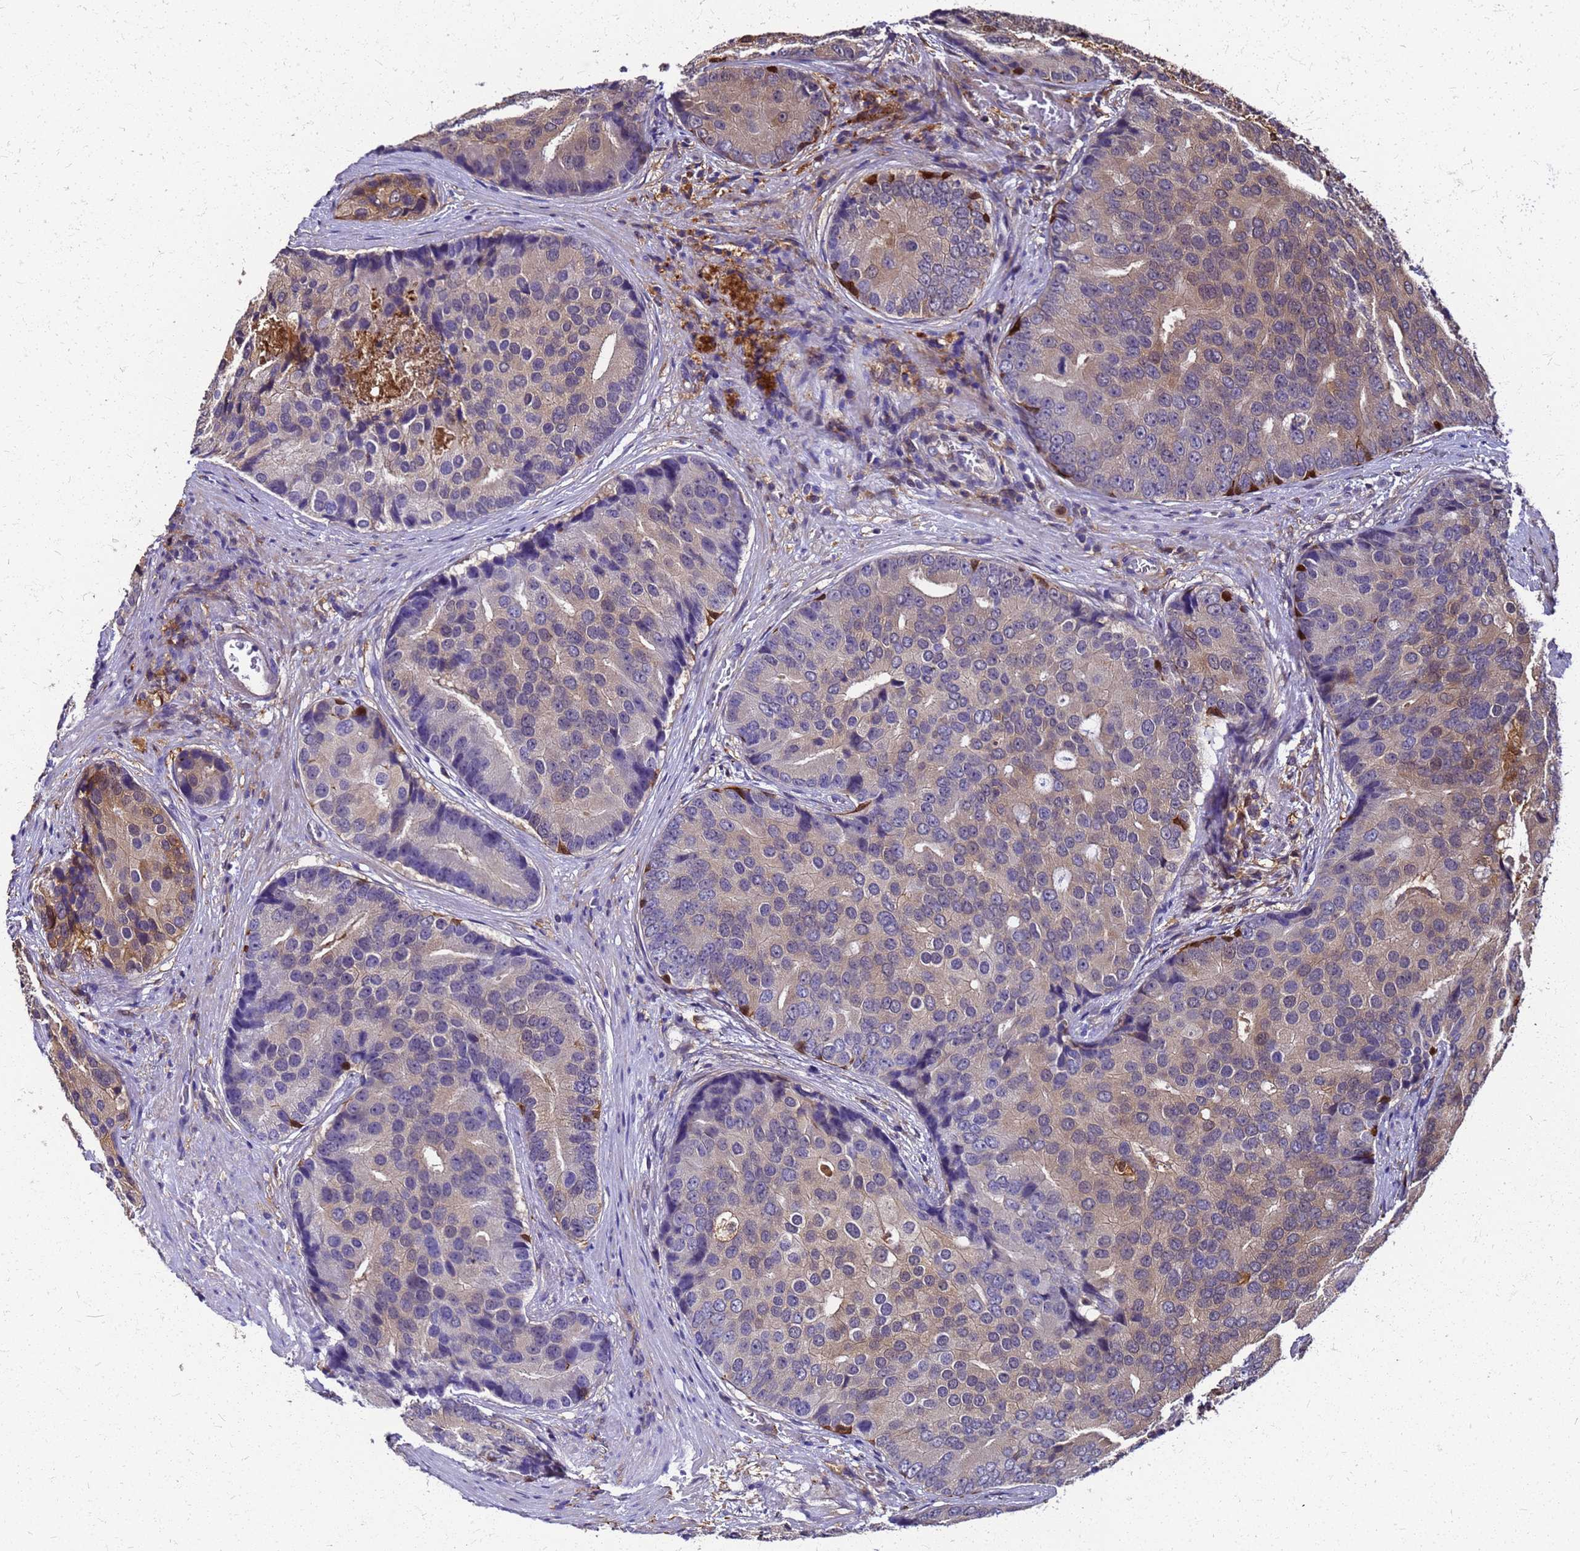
{"staining": {"intensity": "weak", "quantity": "25%-75%", "location": "cytoplasmic/membranous,nuclear"}, "tissue": "prostate cancer", "cell_type": "Tumor cells", "image_type": "cancer", "snomed": [{"axis": "morphology", "description": "Adenocarcinoma, High grade"}, {"axis": "topography", "description": "Prostate"}], "caption": "There is low levels of weak cytoplasmic/membranous and nuclear positivity in tumor cells of prostate cancer, as demonstrated by immunohistochemical staining (brown color).", "gene": "S100A11", "patient": {"sex": "male", "age": 62}}